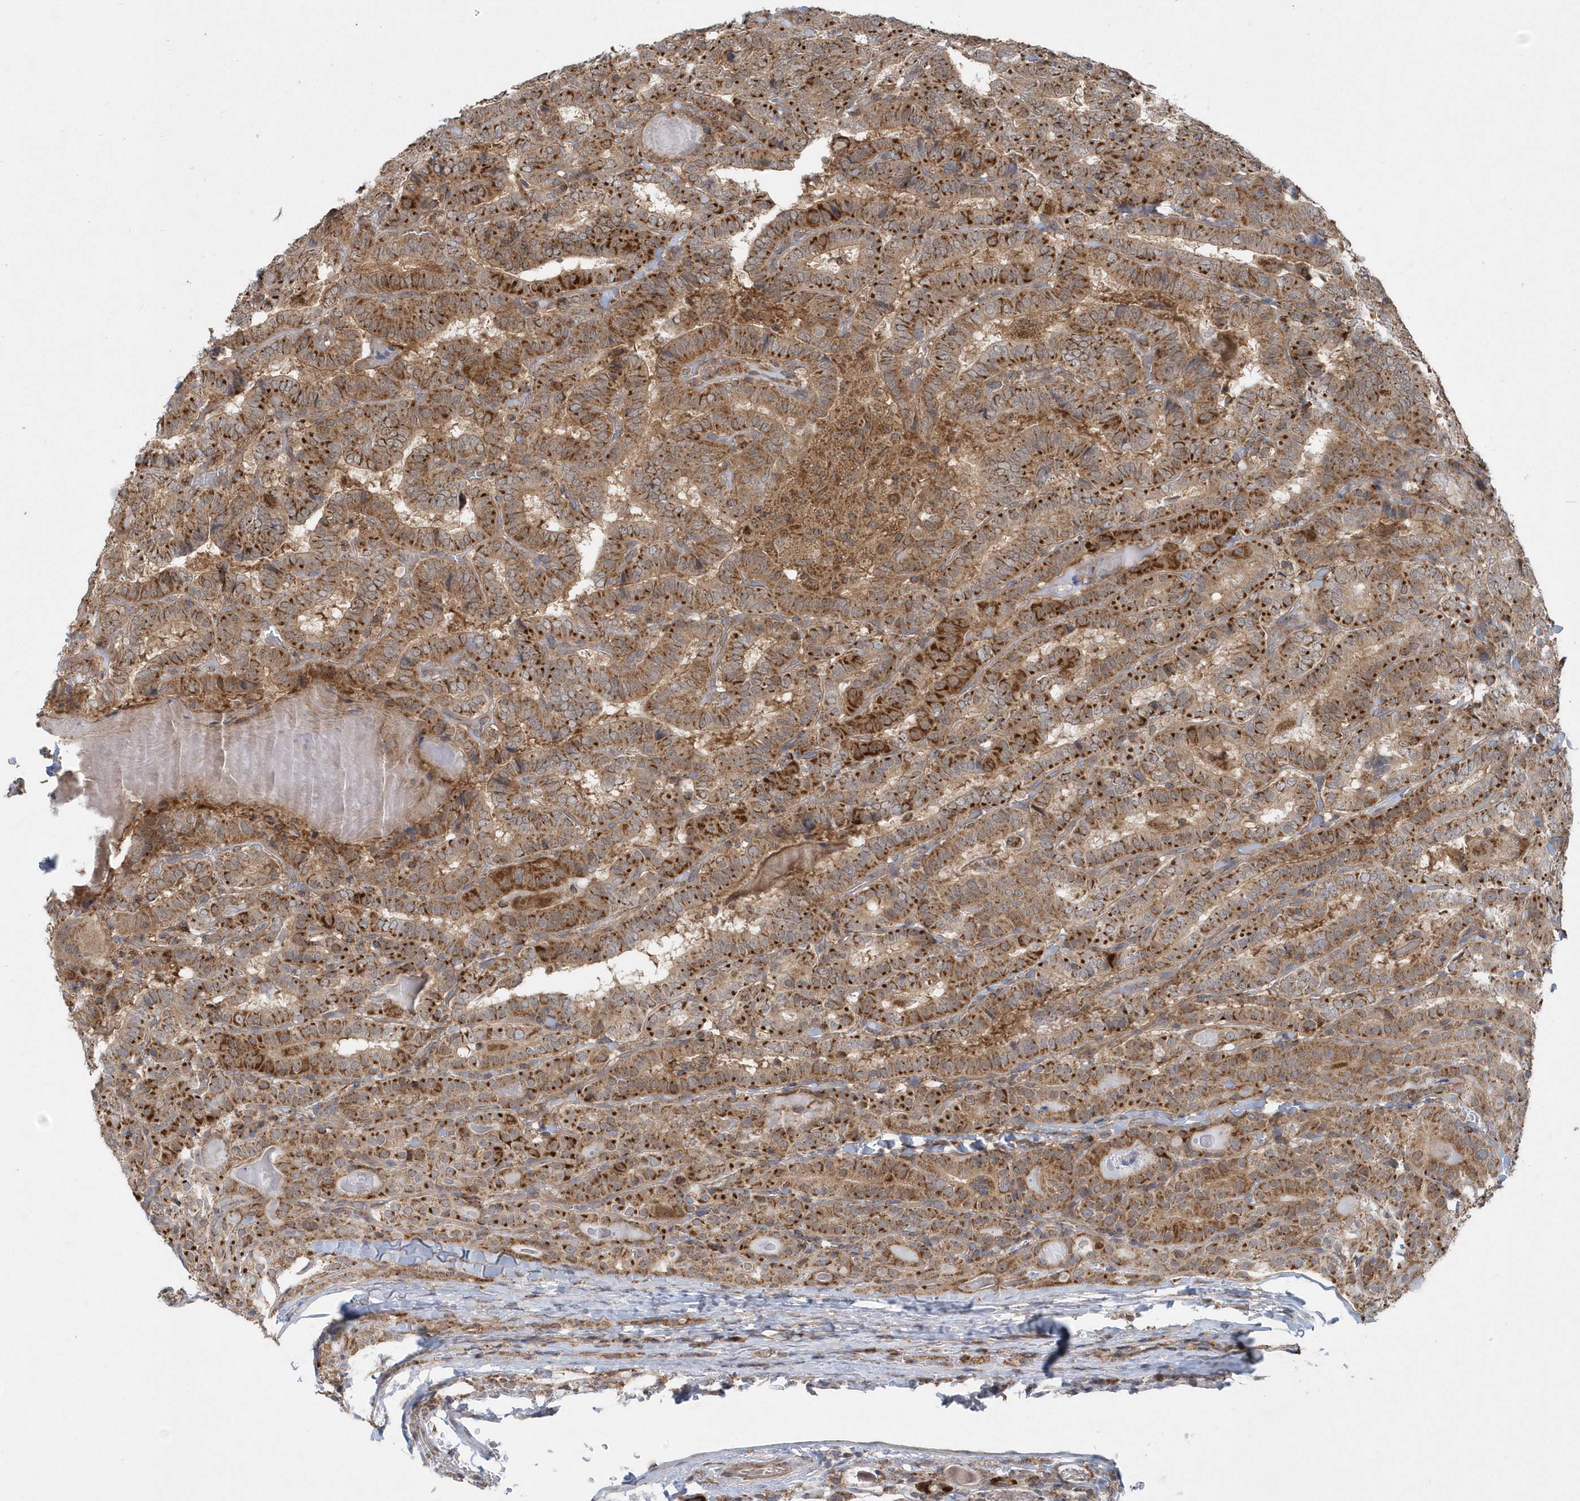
{"staining": {"intensity": "strong", "quantity": ">75%", "location": "cytoplasmic/membranous"}, "tissue": "thyroid cancer", "cell_type": "Tumor cells", "image_type": "cancer", "snomed": [{"axis": "morphology", "description": "Papillary adenocarcinoma, NOS"}, {"axis": "topography", "description": "Thyroid gland"}], "caption": "Papillary adenocarcinoma (thyroid) tissue demonstrates strong cytoplasmic/membranous positivity in approximately >75% of tumor cells The protein is shown in brown color, while the nuclei are stained blue.", "gene": "PPP1R7", "patient": {"sex": "female", "age": 72}}